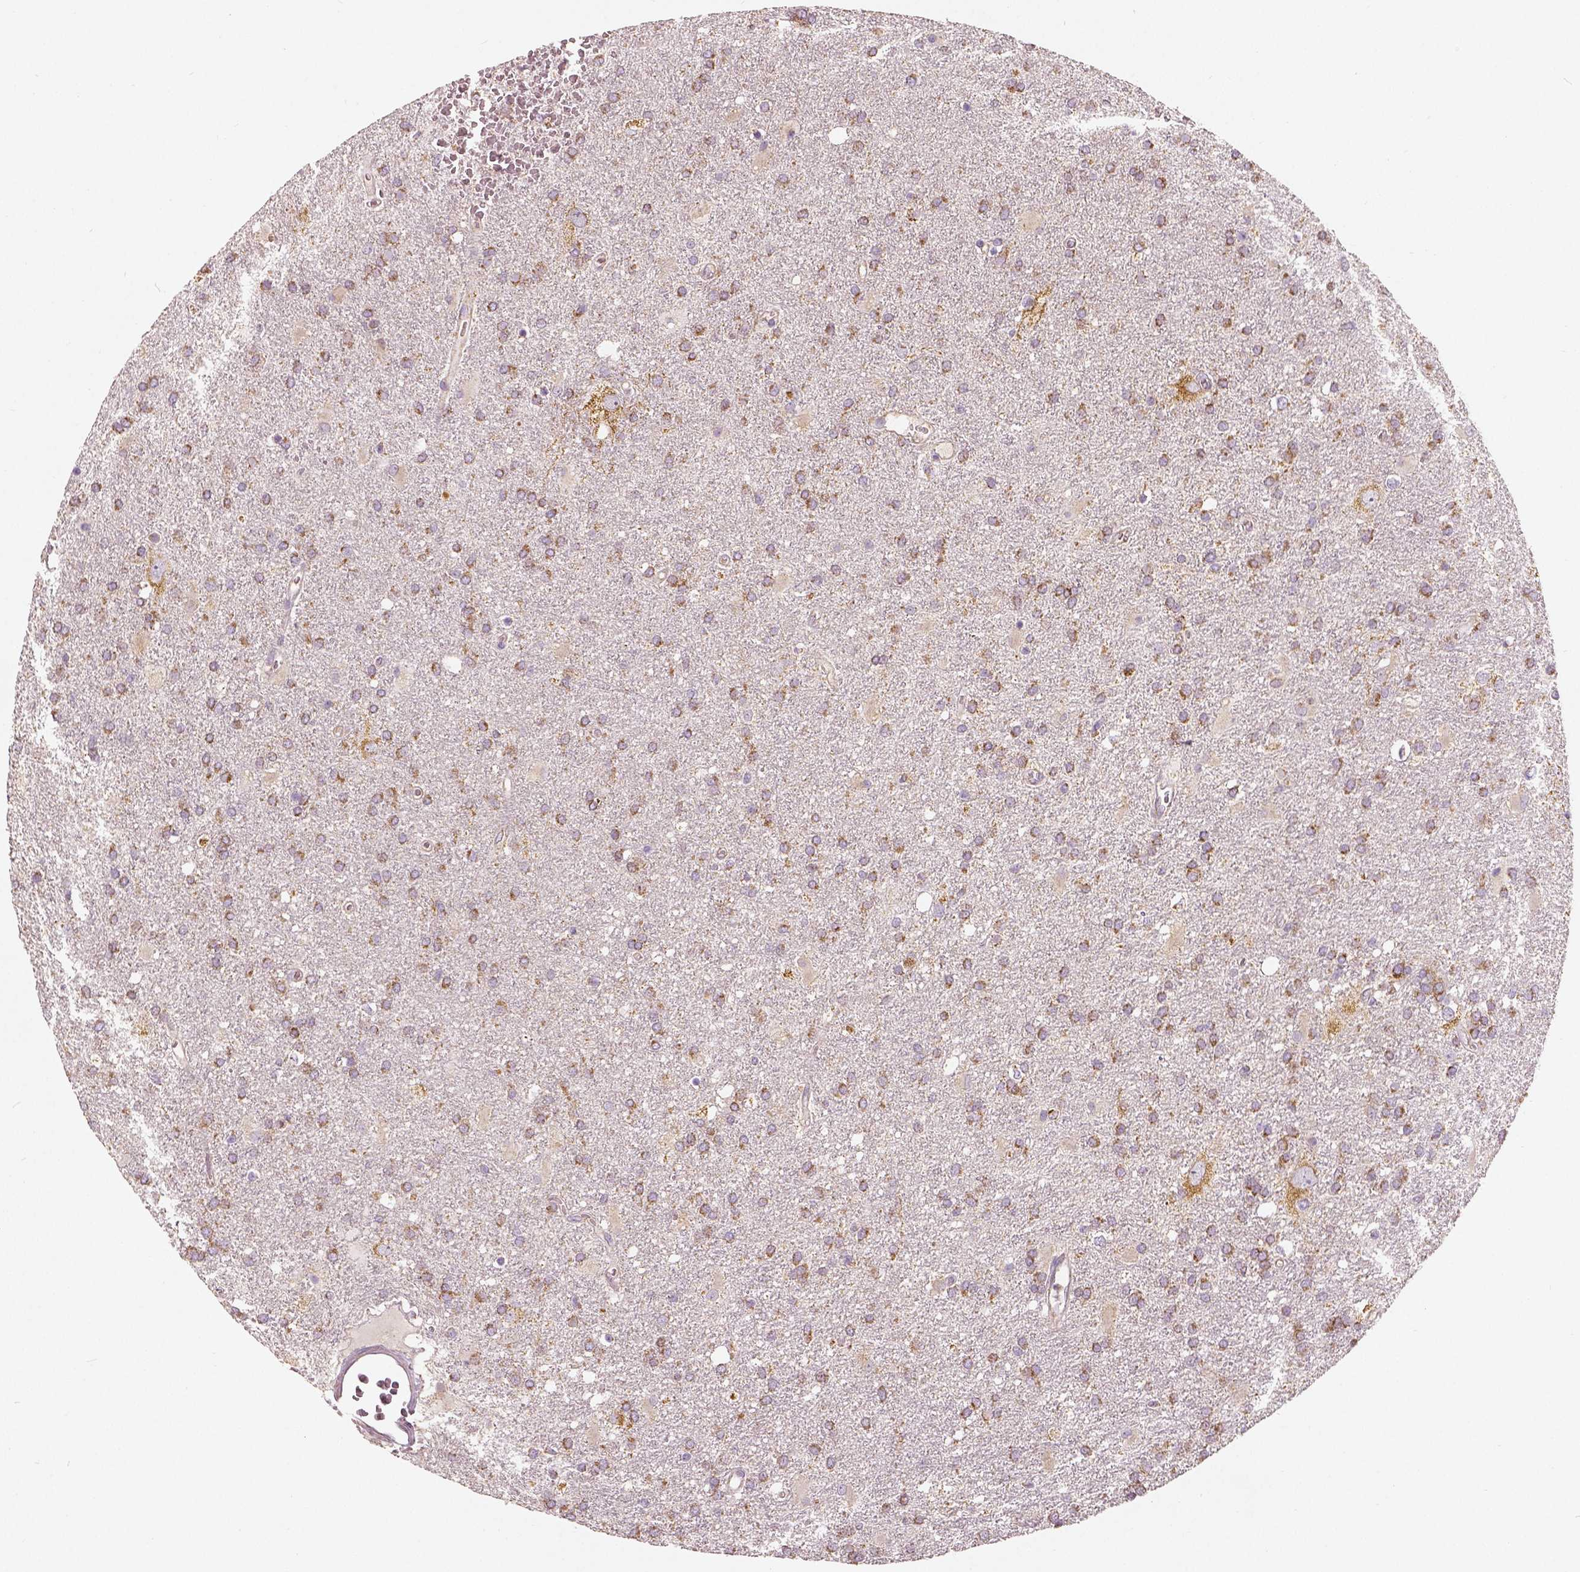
{"staining": {"intensity": "moderate", "quantity": ">75%", "location": "cytoplasmic/membranous"}, "tissue": "glioma", "cell_type": "Tumor cells", "image_type": "cancer", "snomed": [{"axis": "morphology", "description": "Glioma, malignant, Low grade"}, {"axis": "topography", "description": "Brain"}], "caption": "DAB (3,3'-diaminobenzidine) immunohistochemical staining of glioma displays moderate cytoplasmic/membranous protein staining in about >75% of tumor cells.", "gene": "PGAM5", "patient": {"sex": "male", "age": 66}}